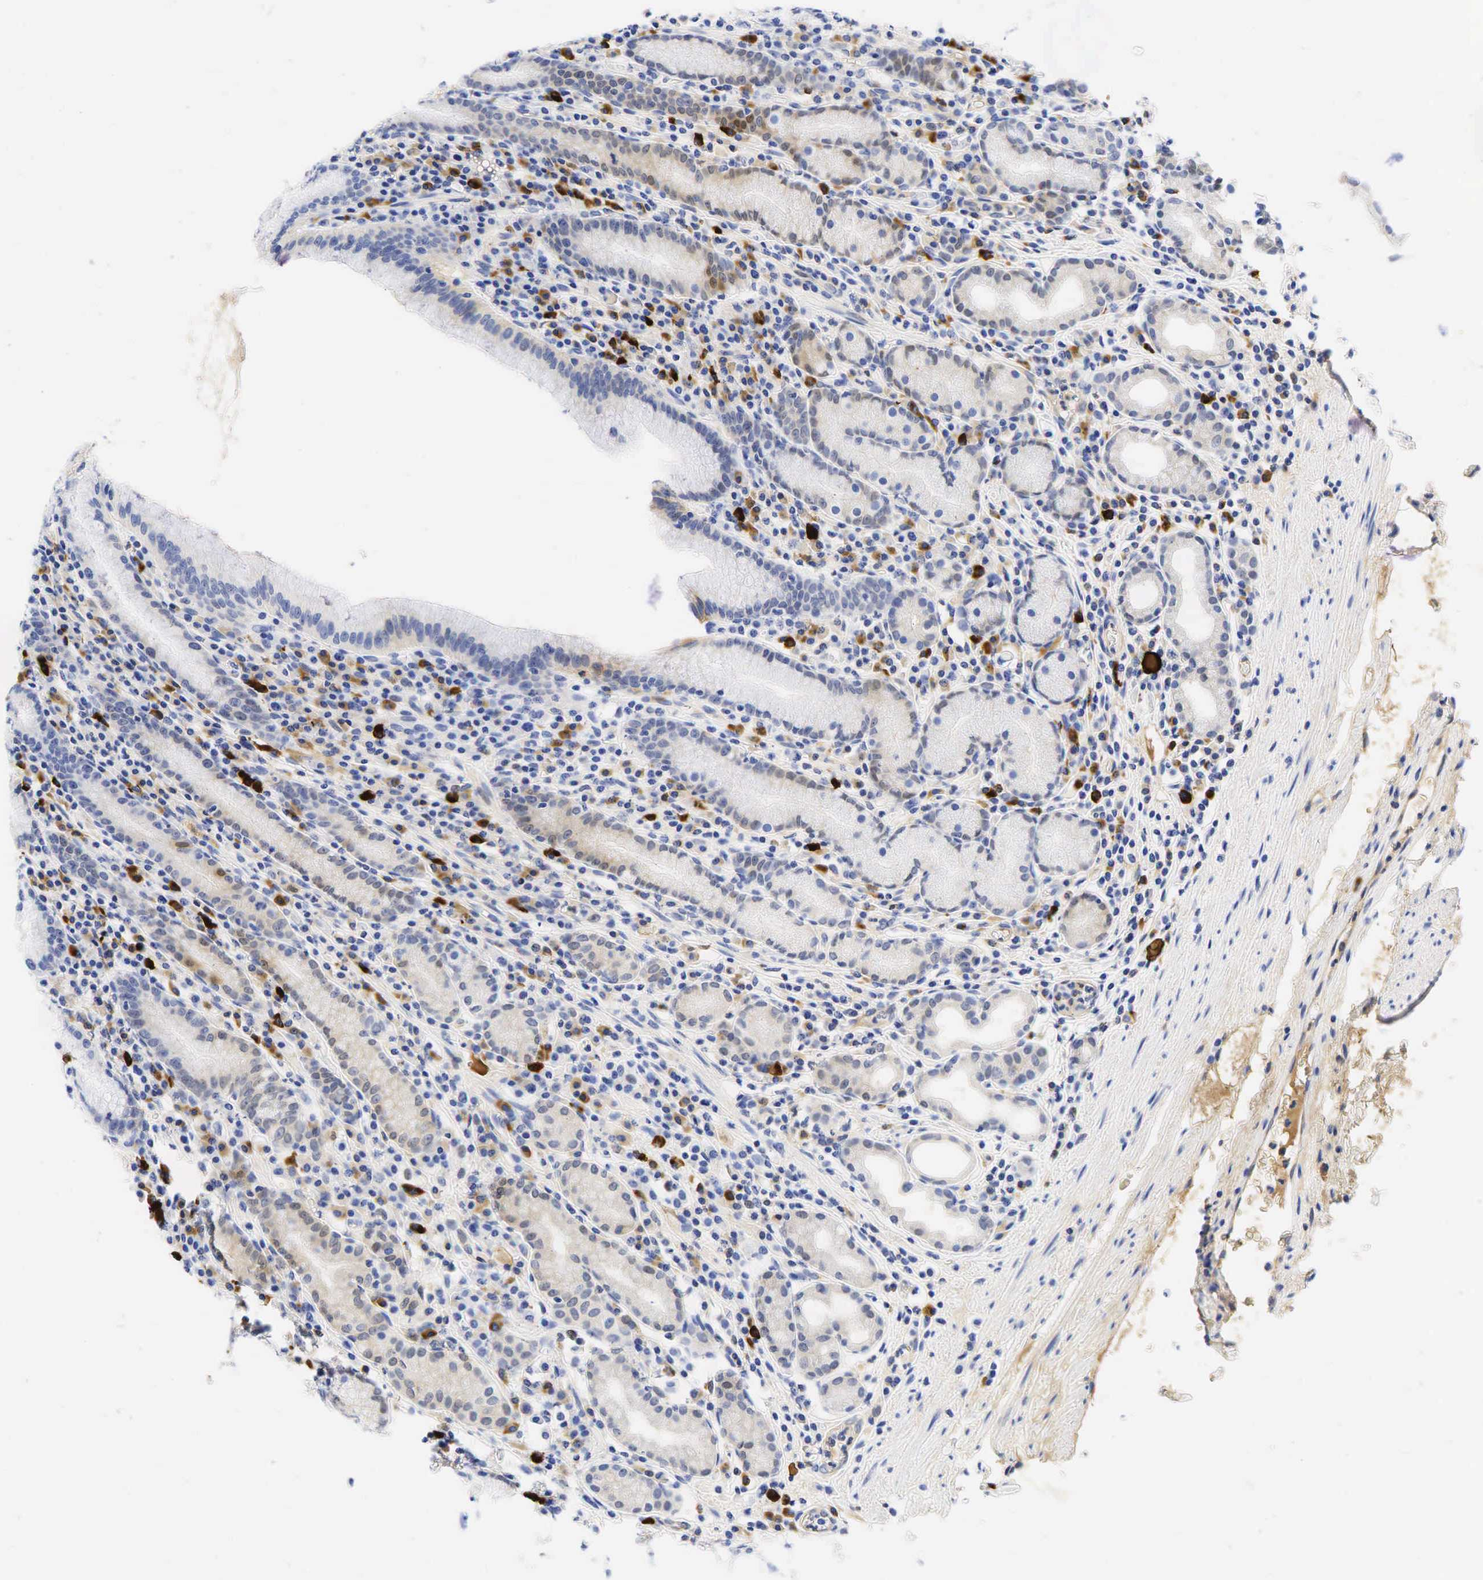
{"staining": {"intensity": "weak", "quantity": "25%-75%", "location": "cytoplasmic/membranous,nuclear"}, "tissue": "stomach", "cell_type": "Glandular cells", "image_type": "normal", "snomed": [{"axis": "morphology", "description": "Normal tissue, NOS"}, {"axis": "topography", "description": "Stomach, lower"}], "caption": "Stomach stained for a protein reveals weak cytoplasmic/membranous,nuclear positivity in glandular cells. (IHC, brightfield microscopy, high magnification).", "gene": "TNFRSF8", "patient": {"sex": "male", "age": 58}}